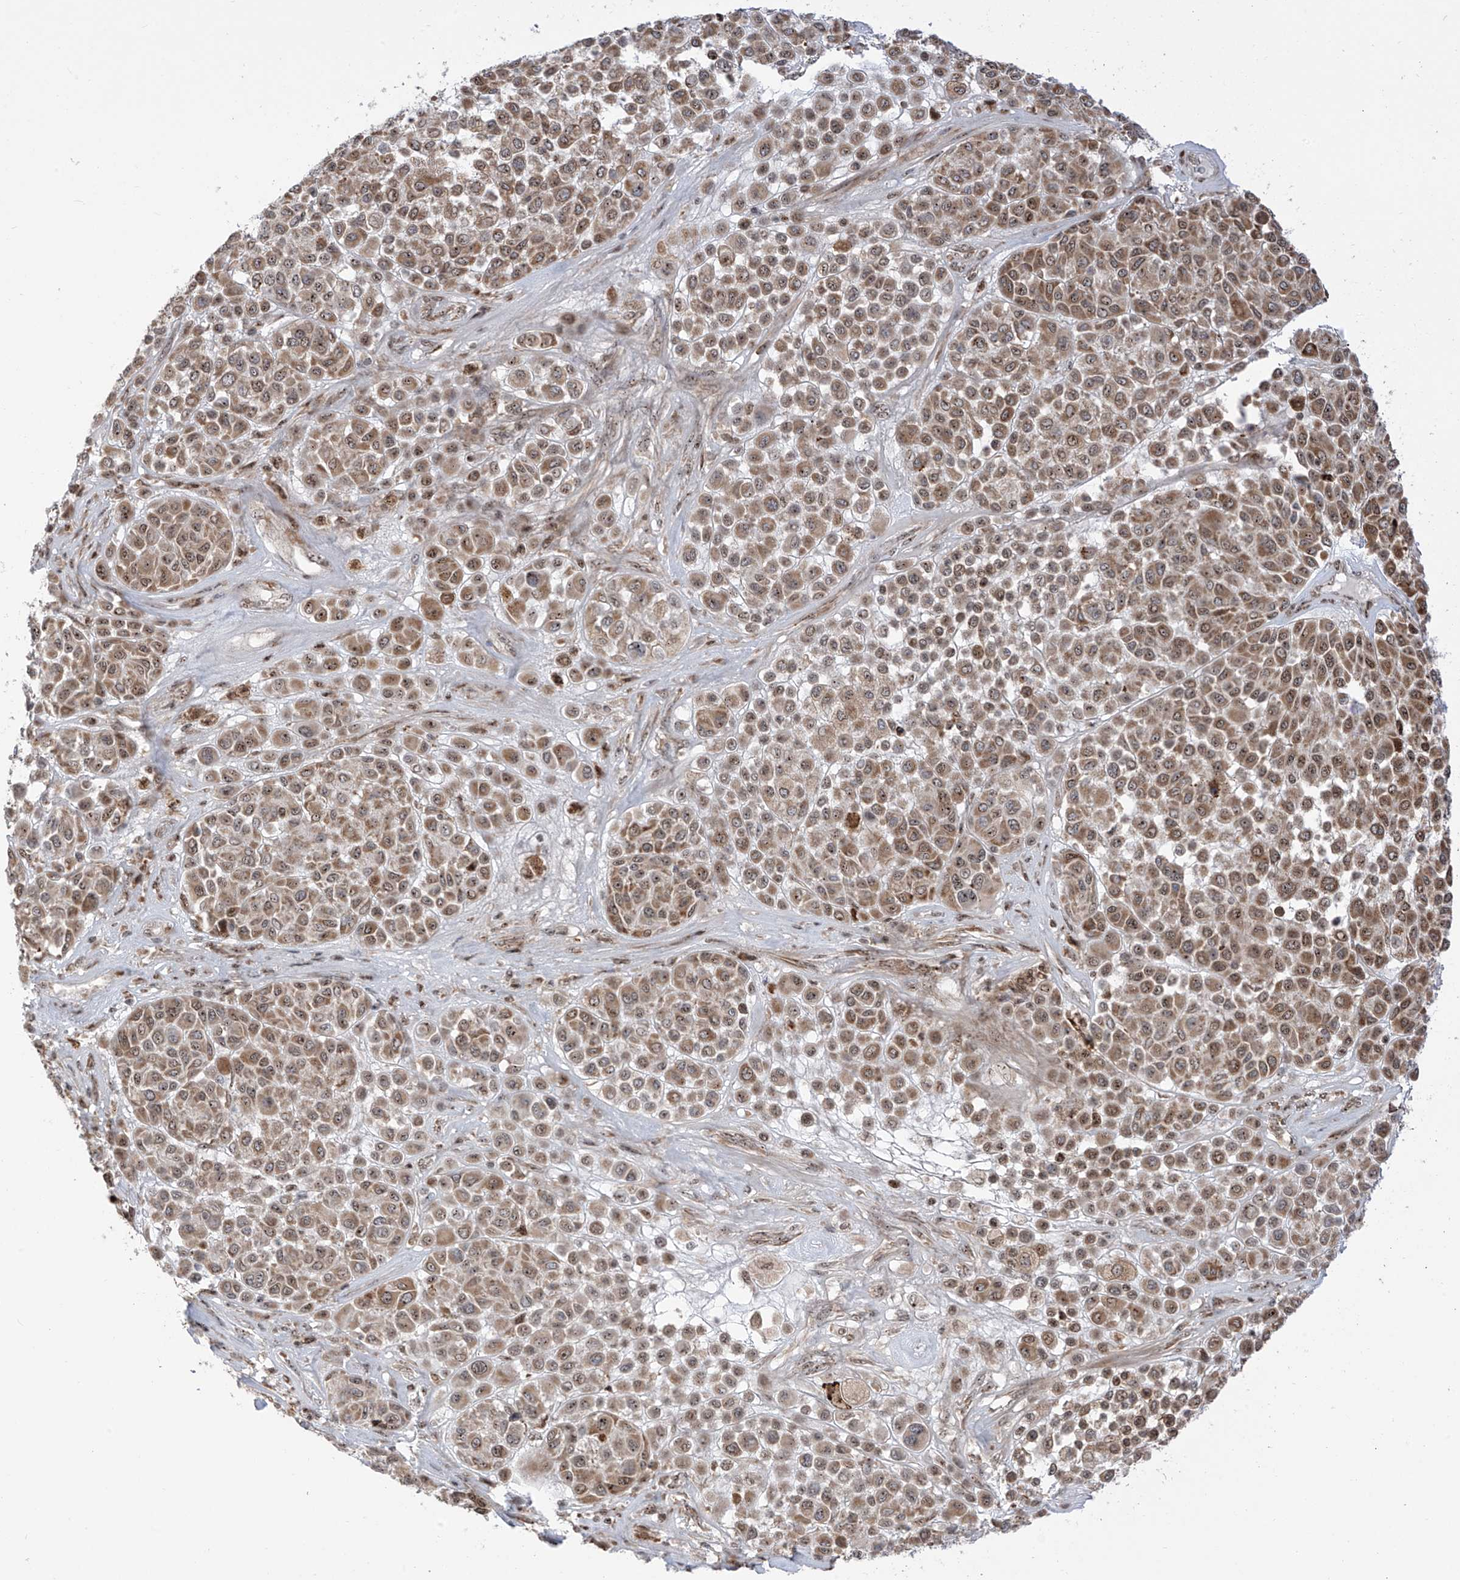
{"staining": {"intensity": "moderate", "quantity": ">75%", "location": "cytoplasmic/membranous,nuclear"}, "tissue": "melanoma", "cell_type": "Tumor cells", "image_type": "cancer", "snomed": [{"axis": "morphology", "description": "Malignant melanoma, Metastatic site"}, {"axis": "topography", "description": "Soft tissue"}], "caption": "Immunohistochemistry (IHC) of human malignant melanoma (metastatic site) demonstrates medium levels of moderate cytoplasmic/membranous and nuclear staining in about >75% of tumor cells. Using DAB (3,3'-diaminobenzidine) (brown) and hematoxylin (blue) stains, captured at high magnification using brightfield microscopy.", "gene": "ZBTB8A", "patient": {"sex": "male", "age": 41}}